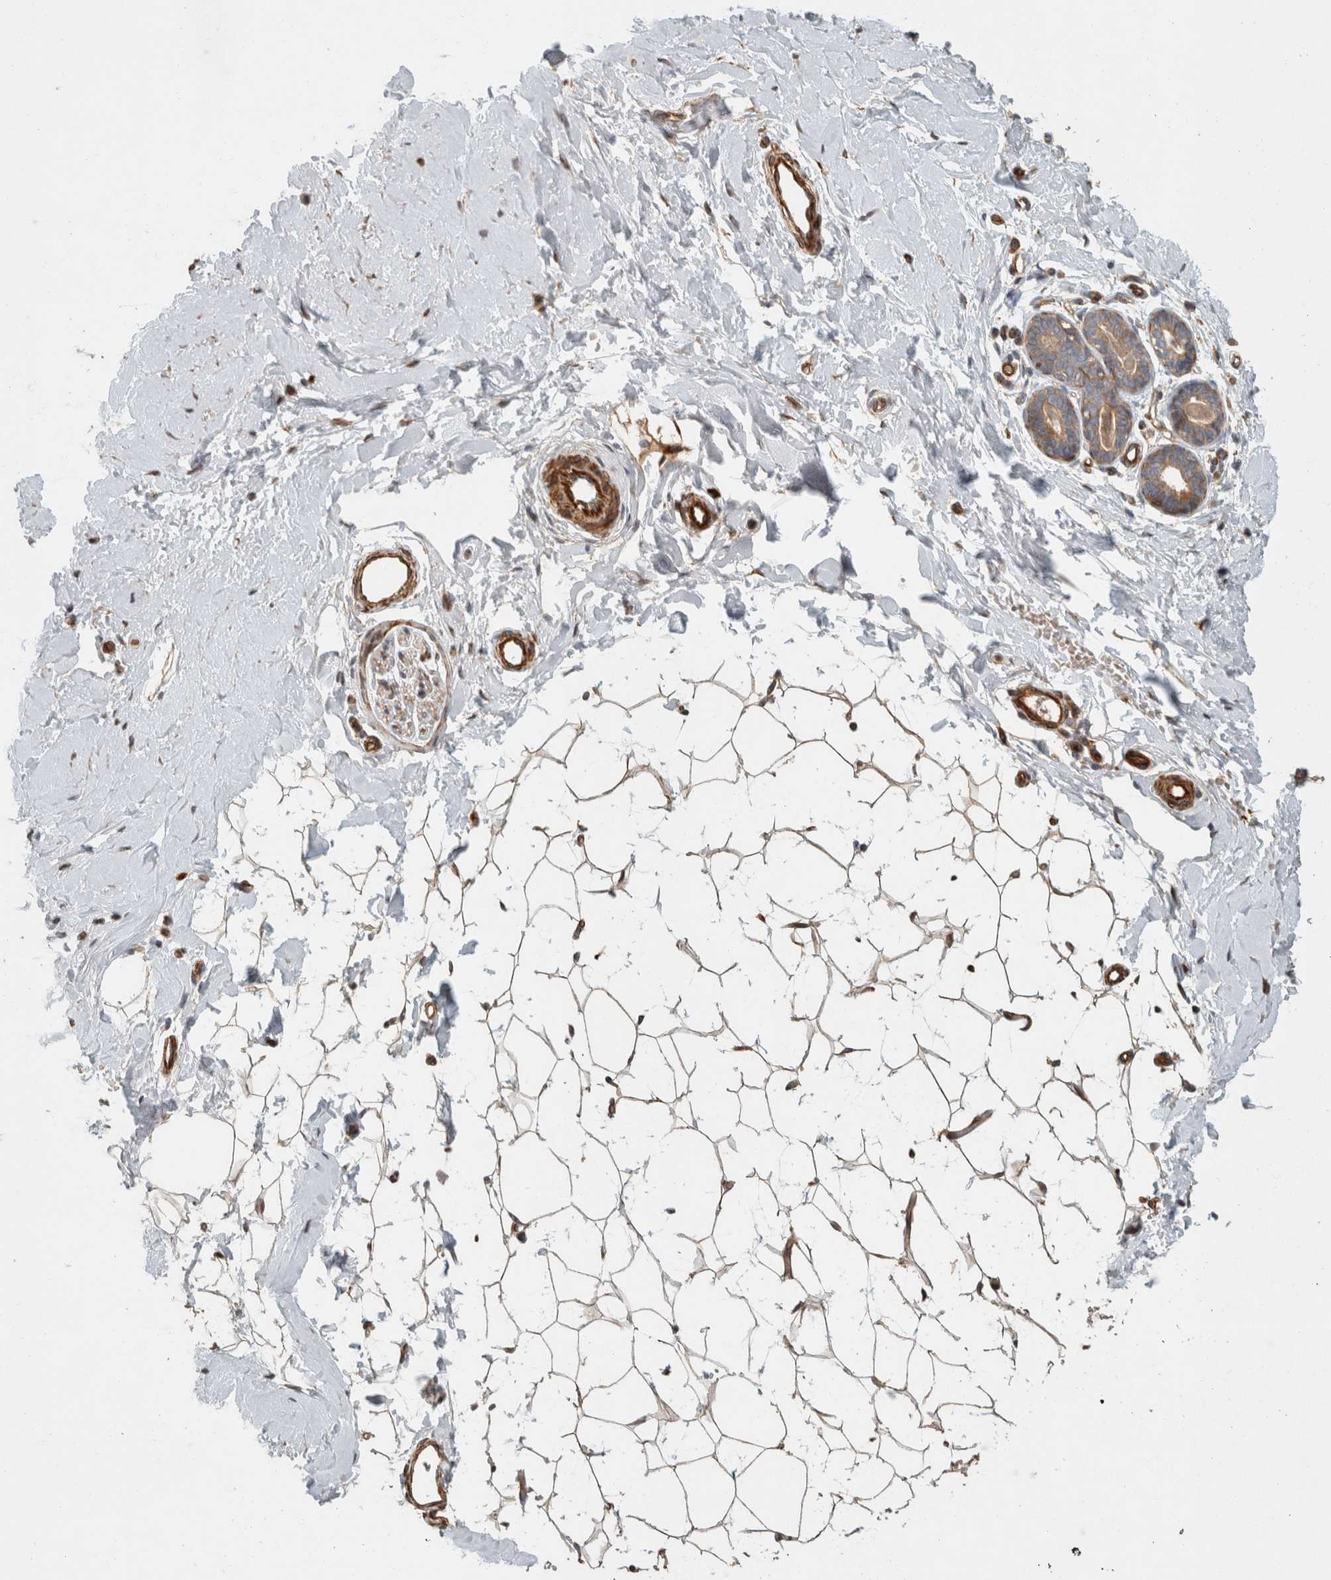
{"staining": {"intensity": "weak", "quantity": "25%-75%", "location": "cytoplasmic/membranous"}, "tissue": "breast", "cell_type": "Adipocytes", "image_type": "normal", "snomed": [{"axis": "morphology", "description": "Normal tissue, NOS"}, {"axis": "topography", "description": "Breast"}], "caption": "IHC image of unremarkable human breast stained for a protein (brown), which demonstrates low levels of weak cytoplasmic/membranous expression in approximately 25%-75% of adipocytes.", "gene": "SIPA1L2", "patient": {"sex": "female", "age": 23}}